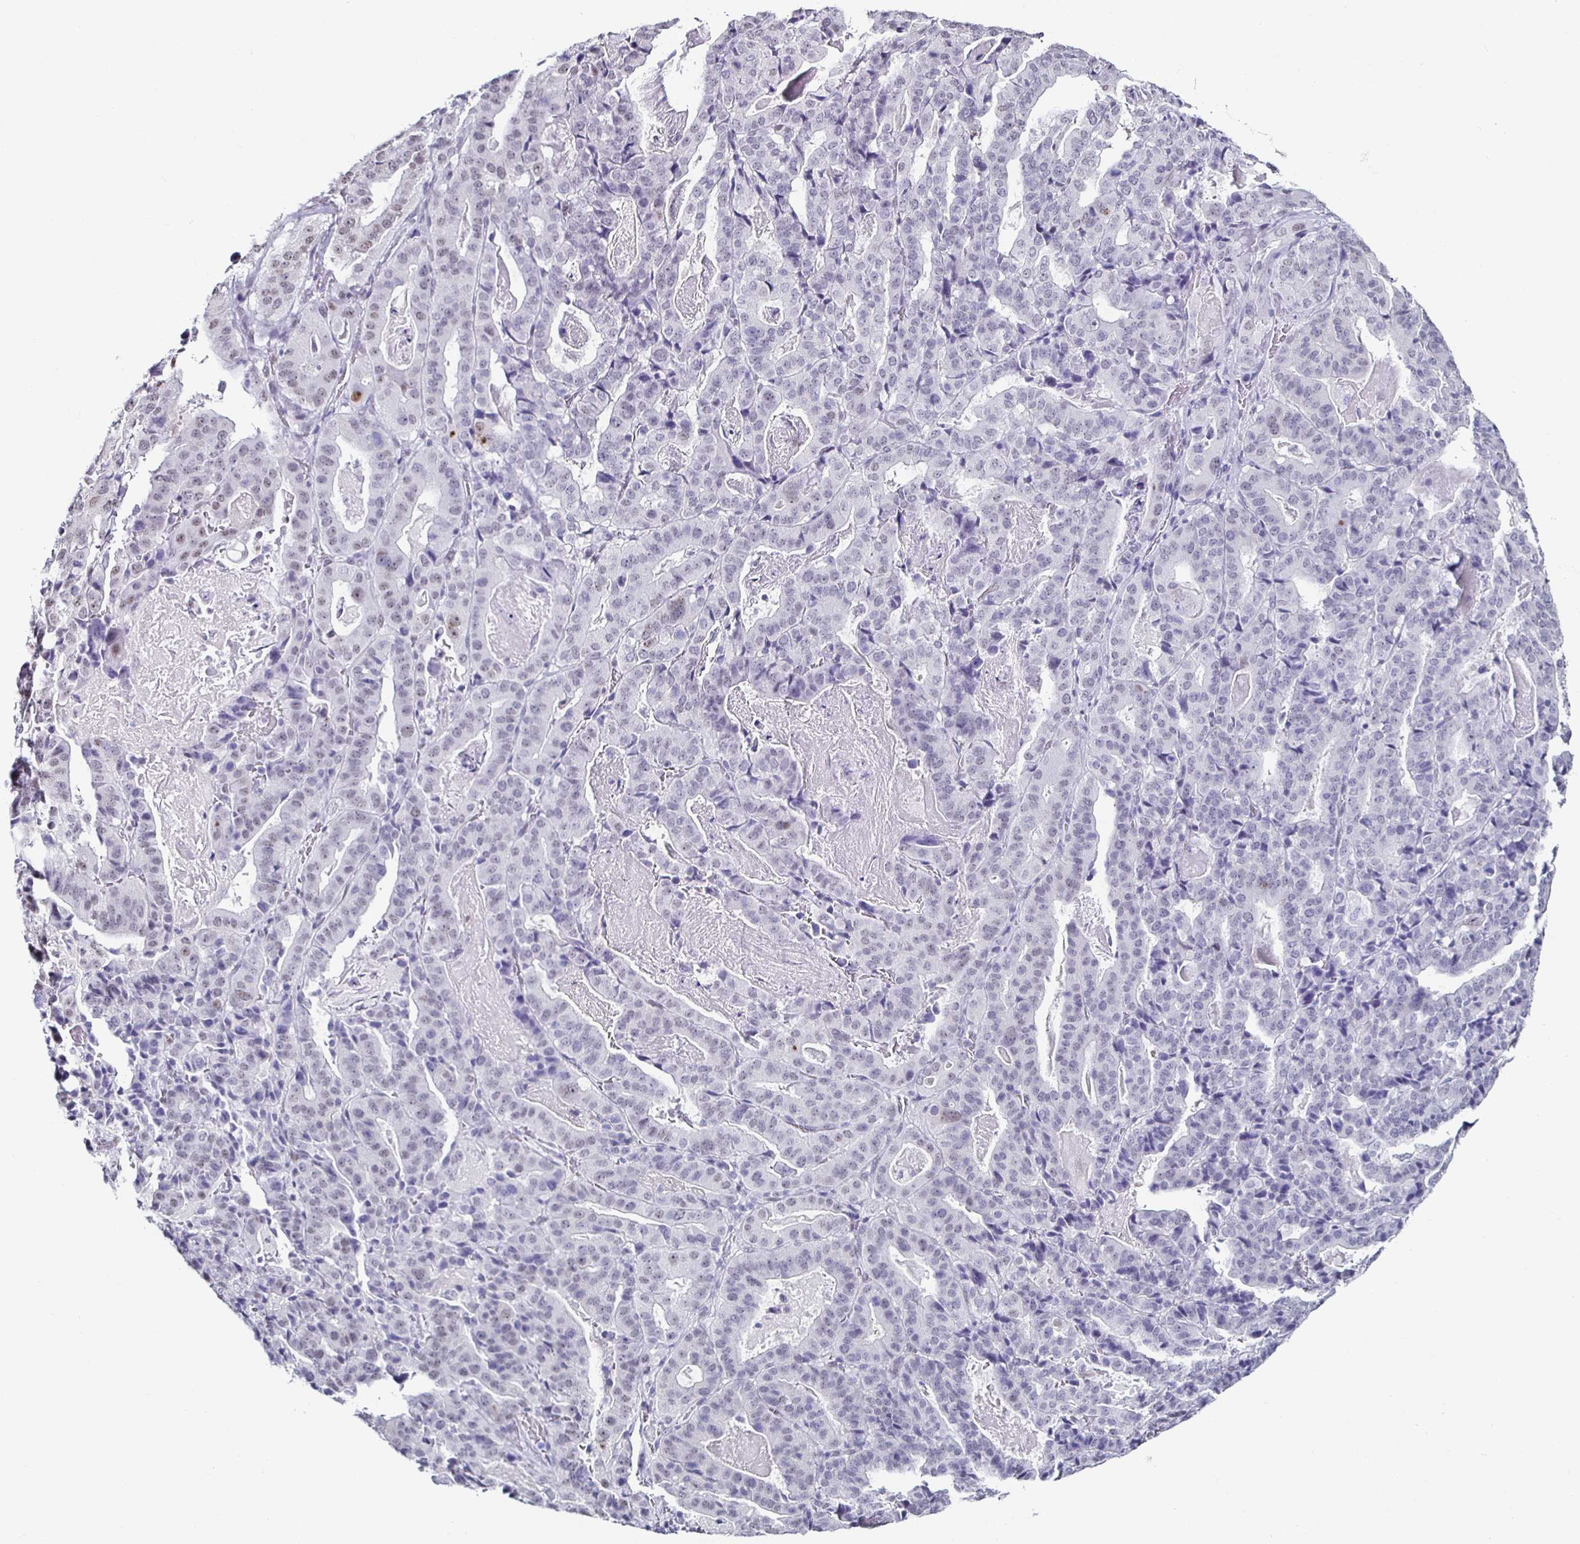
{"staining": {"intensity": "negative", "quantity": "none", "location": "none"}, "tissue": "stomach cancer", "cell_type": "Tumor cells", "image_type": "cancer", "snomed": [{"axis": "morphology", "description": "Adenocarcinoma, NOS"}, {"axis": "topography", "description": "Stomach"}], "caption": "There is no significant staining in tumor cells of adenocarcinoma (stomach).", "gene": "DDX39B", "patient": {"sex": "male", "age": 48}}